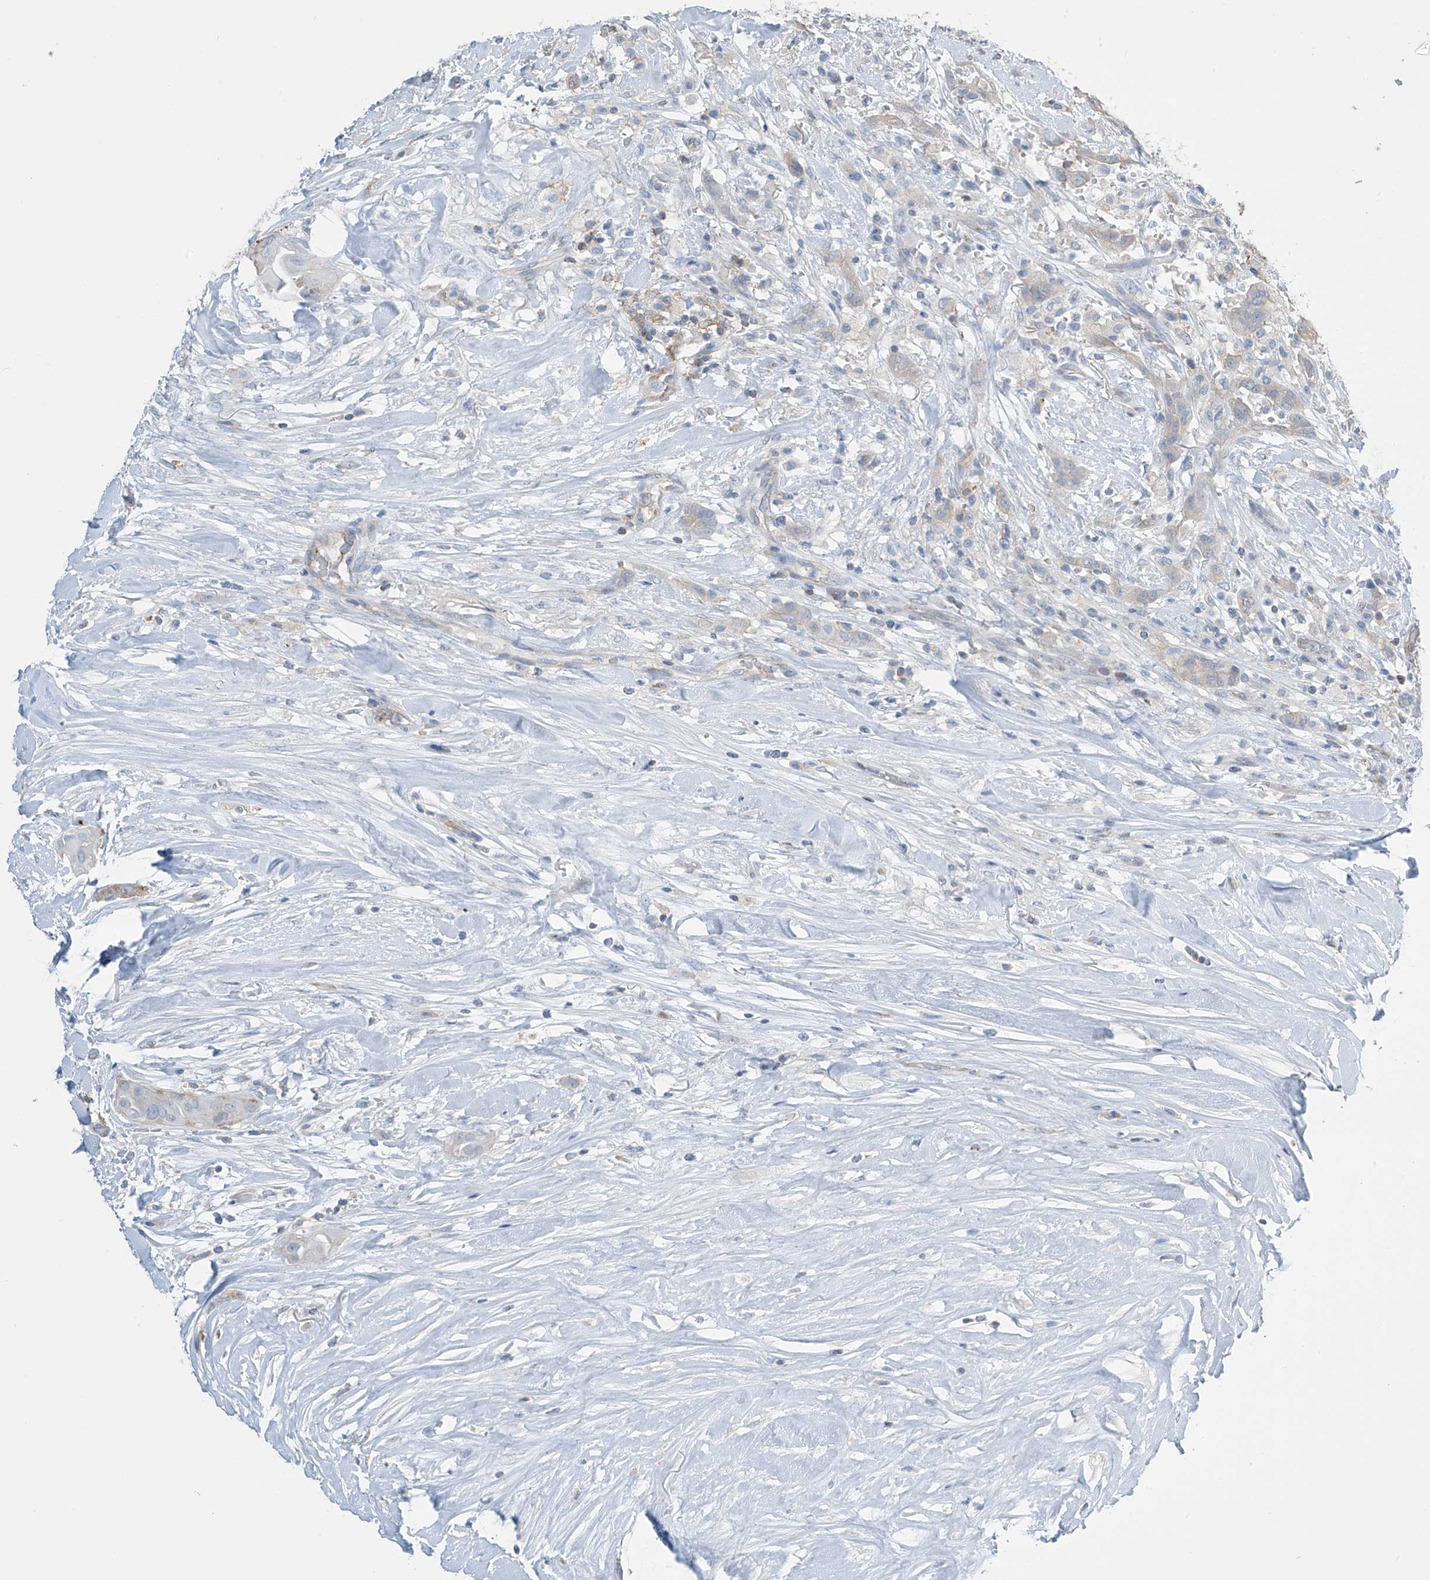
{"staining": {"intensity": "negative", "quantity": "none", "location": "none"}, "tissue": "thyroid cancer", "cell_type": "Tumor cells", "image_type": "cancer", "snomed": [{"axis": "morphology", "description": "Papillary adenocarcinoma, NOS"}, {"axis": "topography", "description": "Thyroid gland"}], "caption": "Tumor cells are negative for protein expression in human thyroid cancer.", "gene": "ZNF846", "patient": {"sex": "female", "age": 59}}